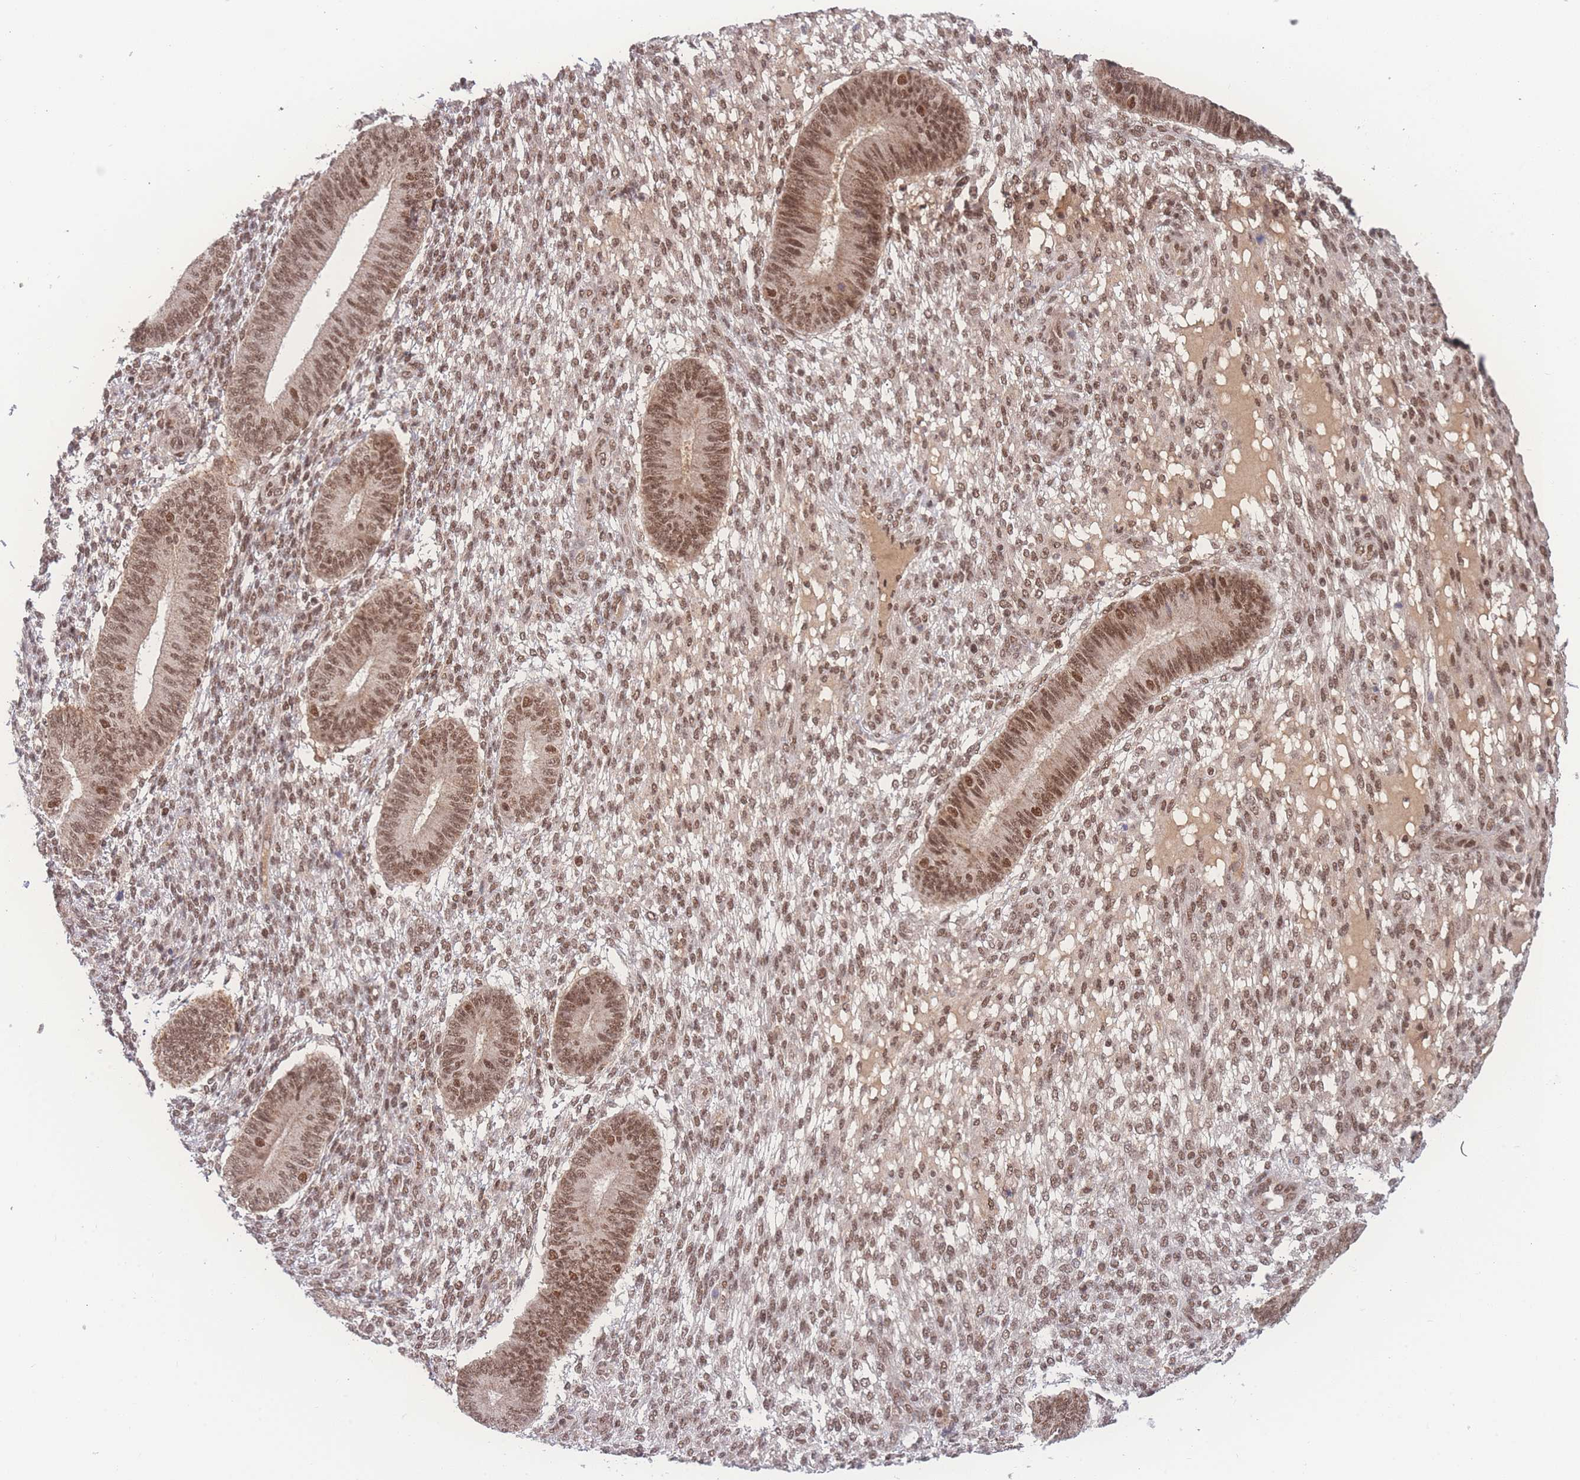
{"staining": {"intensity": "moderate", "quantity": ">75%", "location": "nuclear"}, "tissue": "endometrium", "cell_type": "Cells in endometrial stroma", "image_type": "normal", "snomed": [{"axis": "morphology", "description": "Normal tissue, NOS"}, {"axis": "topography", "description": "Endometrium"}], "caption": "An IHC image of benign tissue is shown. Protein staining in brown shows moderate nuclear positivity in endometrium within cells in endometrial stroma.", "gene": "RAVER1", "patient": {"sex": "female", "age": 49}}